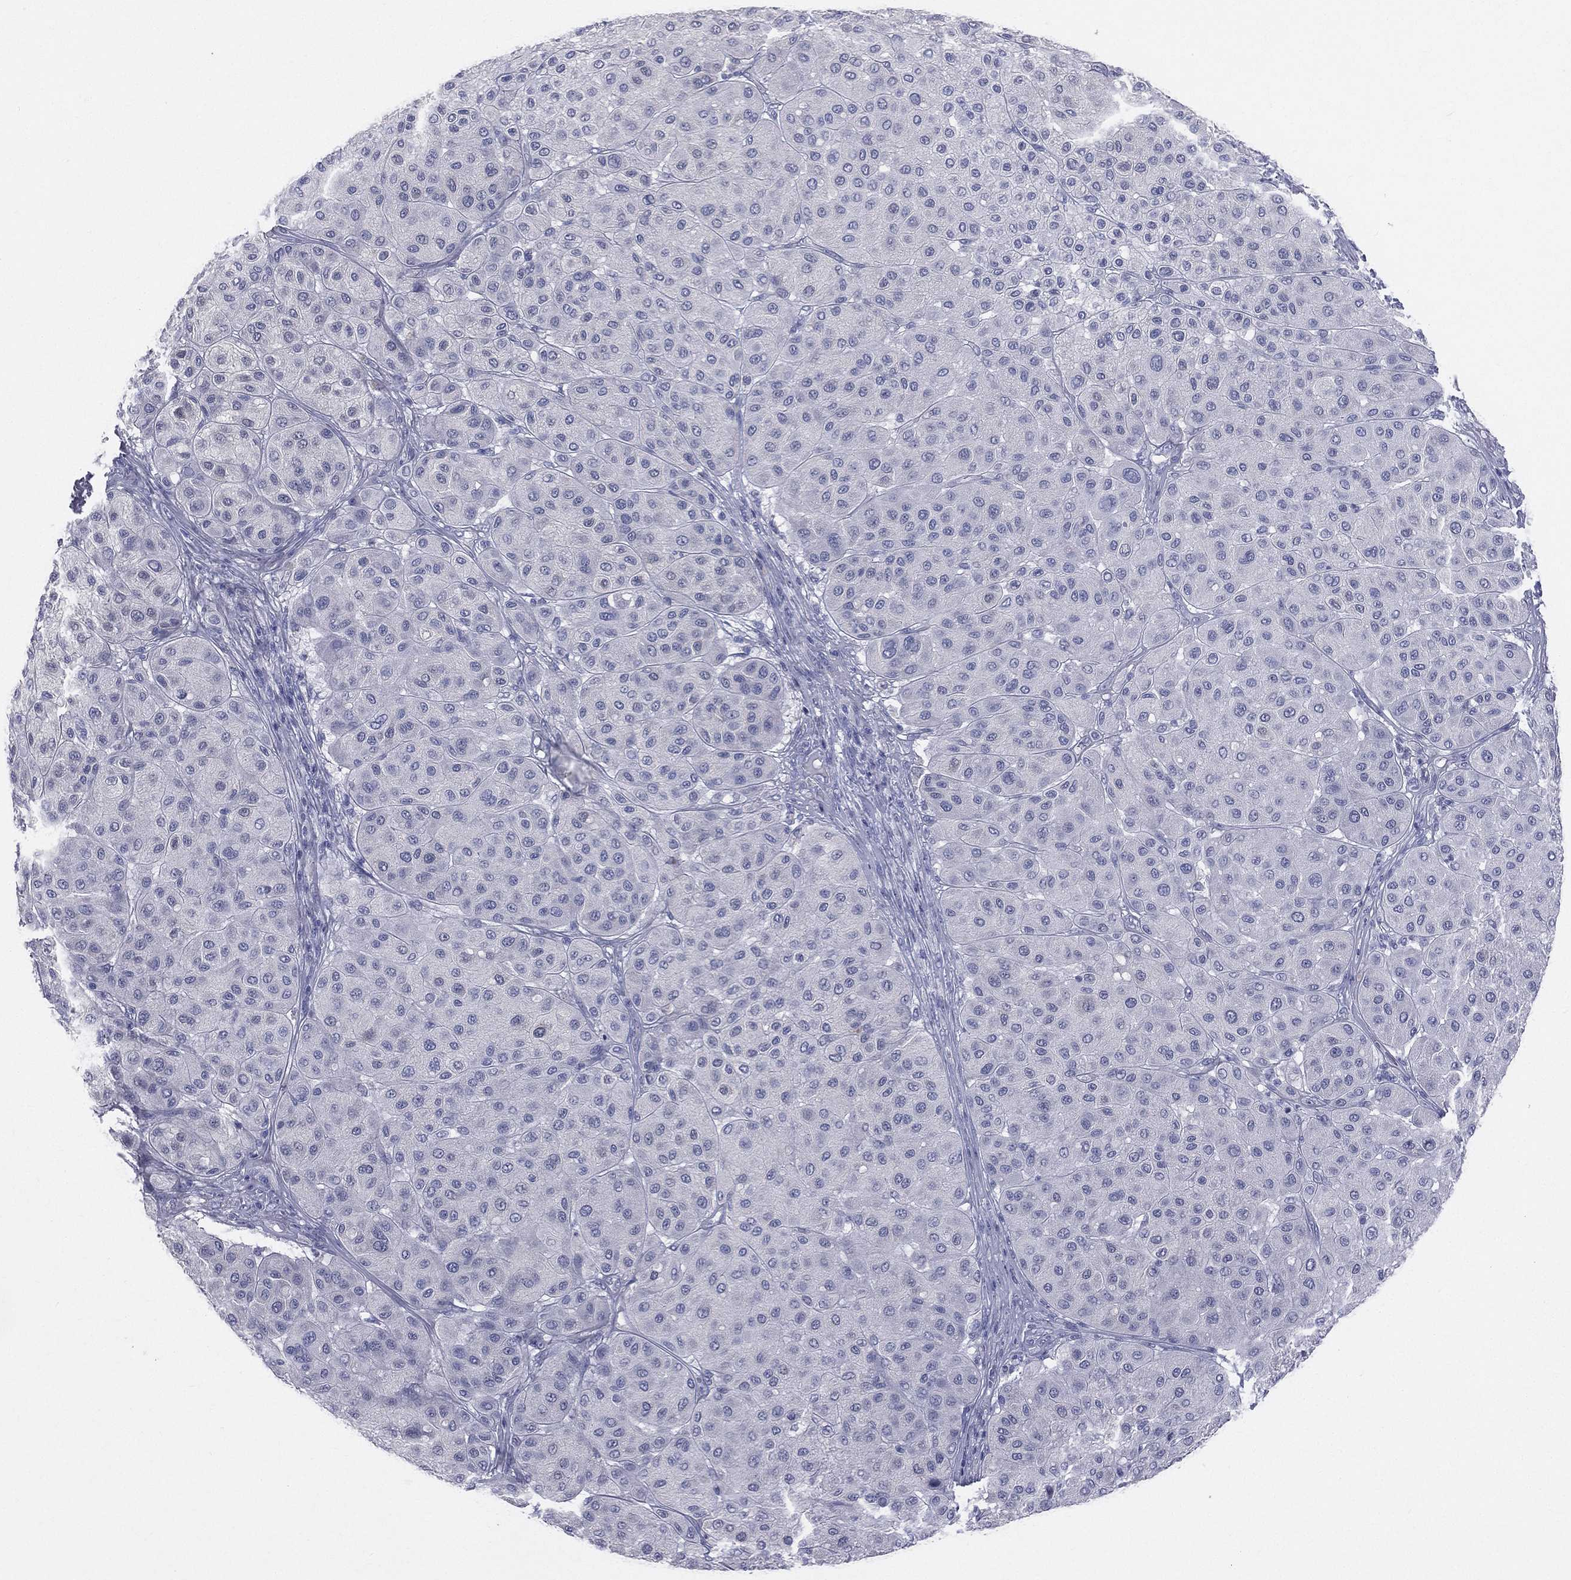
{"staining": {"intensity": "negative", "quantity": "none", "location": "none"}, "tissue": "melanoma", "cell_type": "Tumor cells", "image_type": "cancer", "snomed": [{"axis": "morphology", "description": "Malignant melanoma, Metastatic site"}, {"axis": "topography", "description": "Smooth muscle"}], "caption": "Immunohistochemistry (IHC) image of neoplastic tissue: human malignant melanoma (metastatic site) stained with DAB (3,3'-diaminobenzidine) reveals no significant protein staining in tumor cells.", "gene": "STK31", "patient": {"sex": "male", "age": 41}}